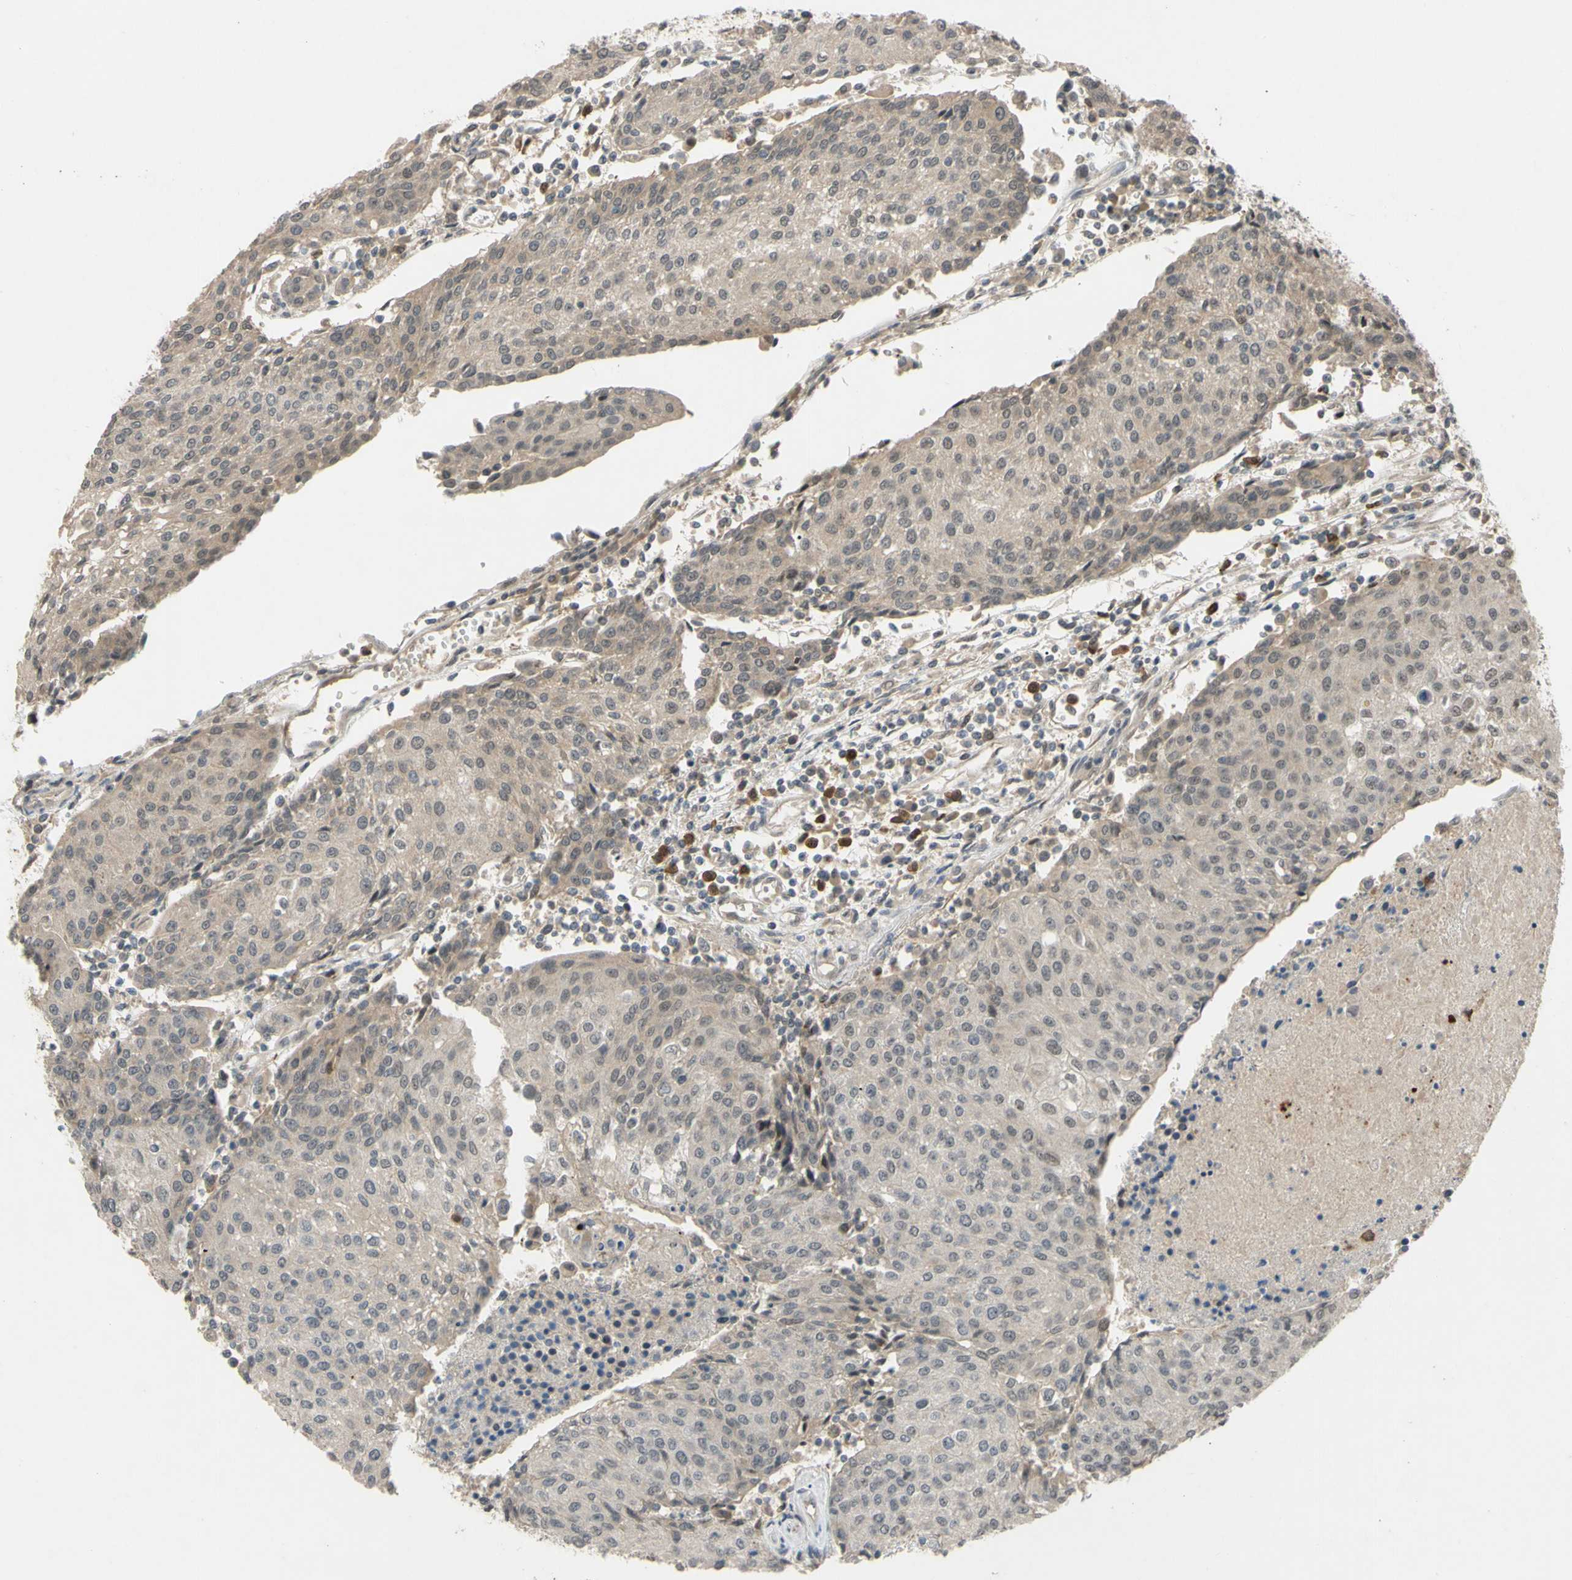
{"staining": {"intensity": "weak", "quantity": ">75%", "location": "cytoplasmic/membranous"}, "tissue": "urothelial cancer", "cell_type": "Tumor cells", "image_type": "cancer", "snomed": [{"axis": "morphology", "description": "Urothelial carcinoma, High grade"}, {"axis": "topography", "description": "Urinary bladder"}], "caption": "The histopathology image shows a brown stain indicating the presence of a protein in the cytoplasmic/membranous of tumor cells in urothelial carcinoma (high-grade).", "gene": "ALK", "patient": {"sex": "female", "age": 85}}